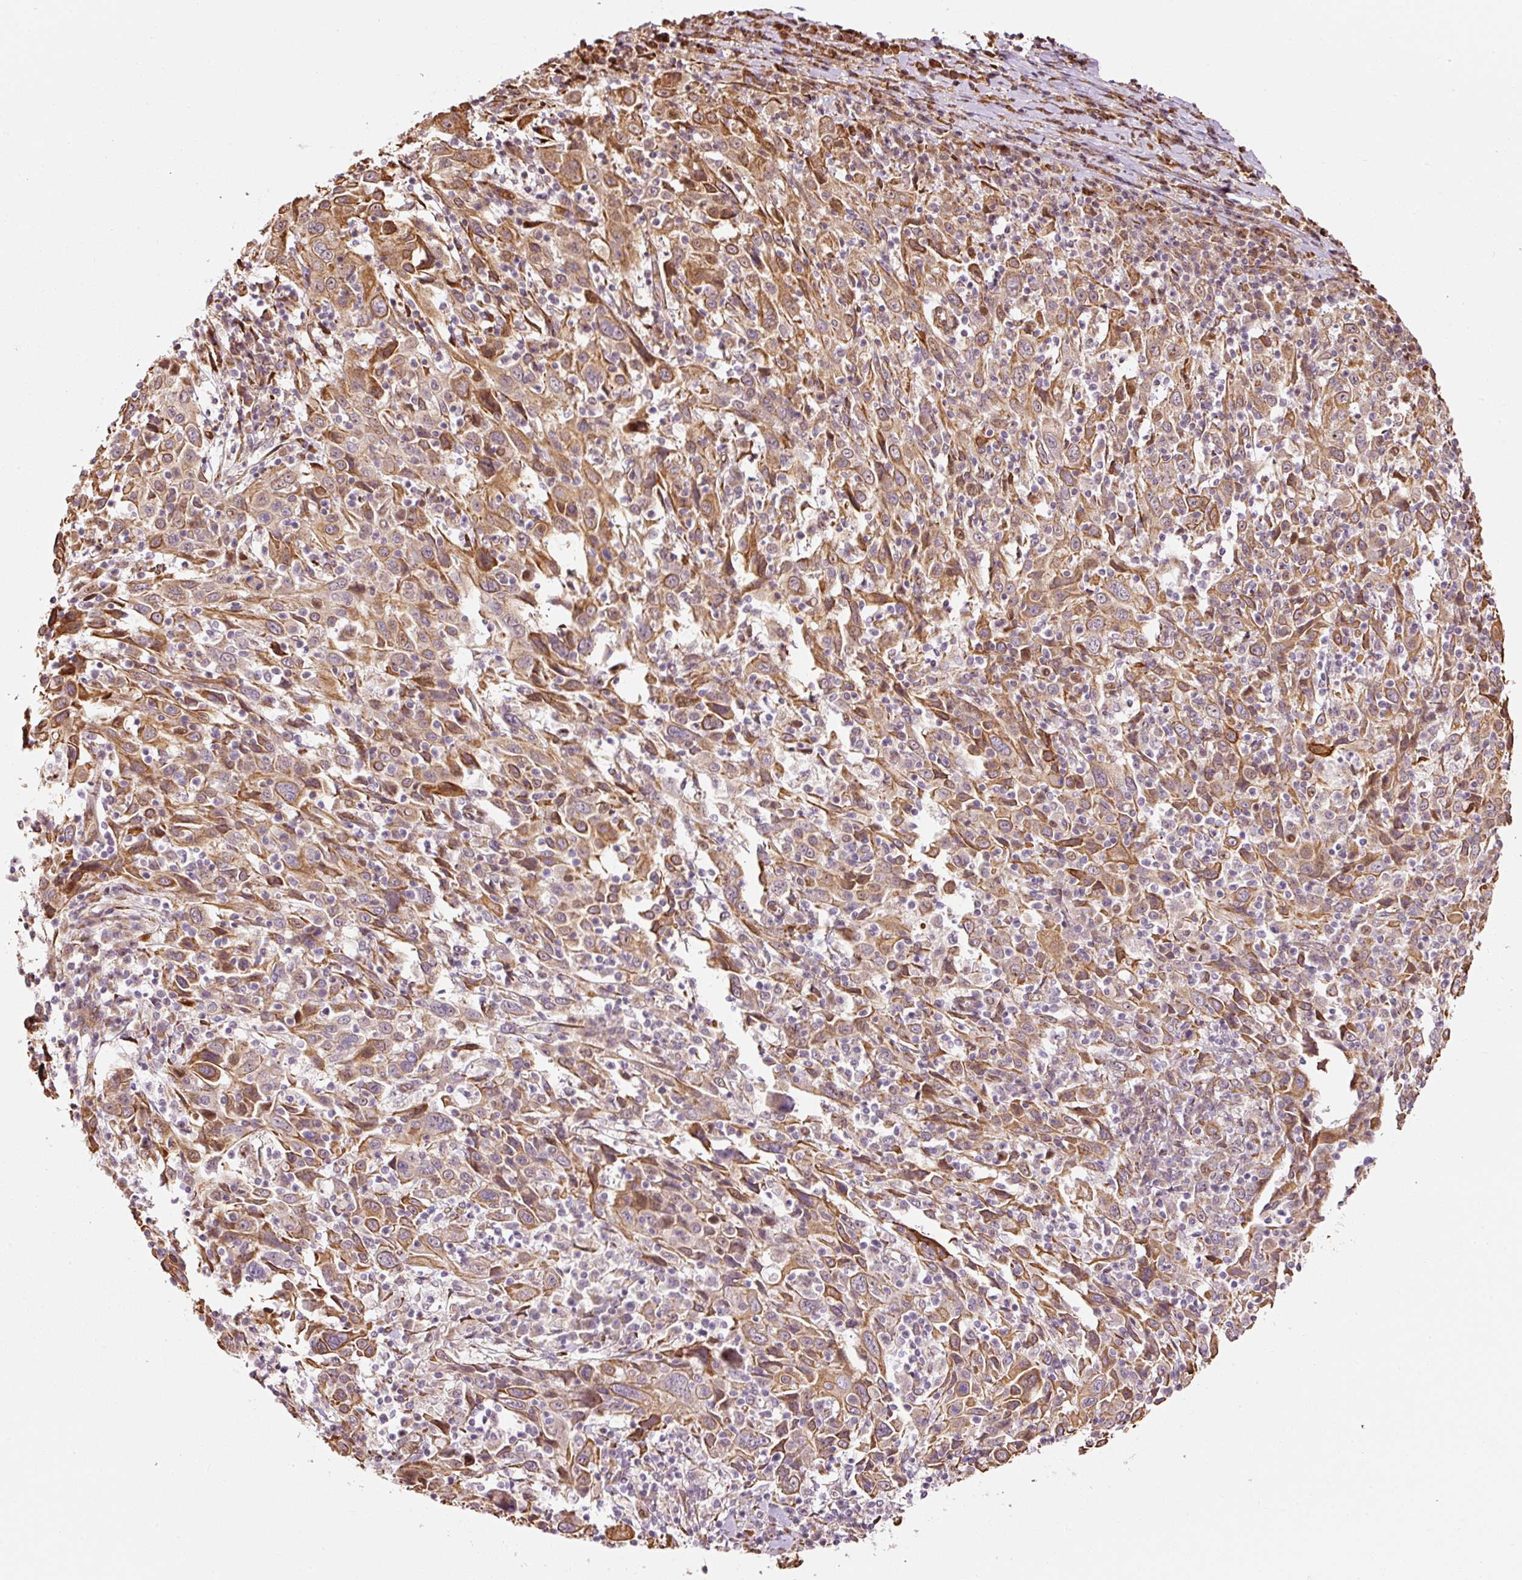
{"staining": {"intensity": "moderate", "quantity": ">75%", "location": "cytoplasmic/membranous"}, "tissue": "cervical cancer", "cell_type": "Tumor cells", "image_type": "cancer", "snomed": [{"axis": "morphology", "description": "Squamous cell carcinoma, NOS"}, {"axis": "topography", "description": "Cervix"}], "caption": "The photomicrograph demonstrates staining of cervical cancer, revealing moderate cytoplasmic/membranous protein staining (brown color) within tumor cells.", "gene": "ETF1", "patient": {"sex": "female", "age": 46}}